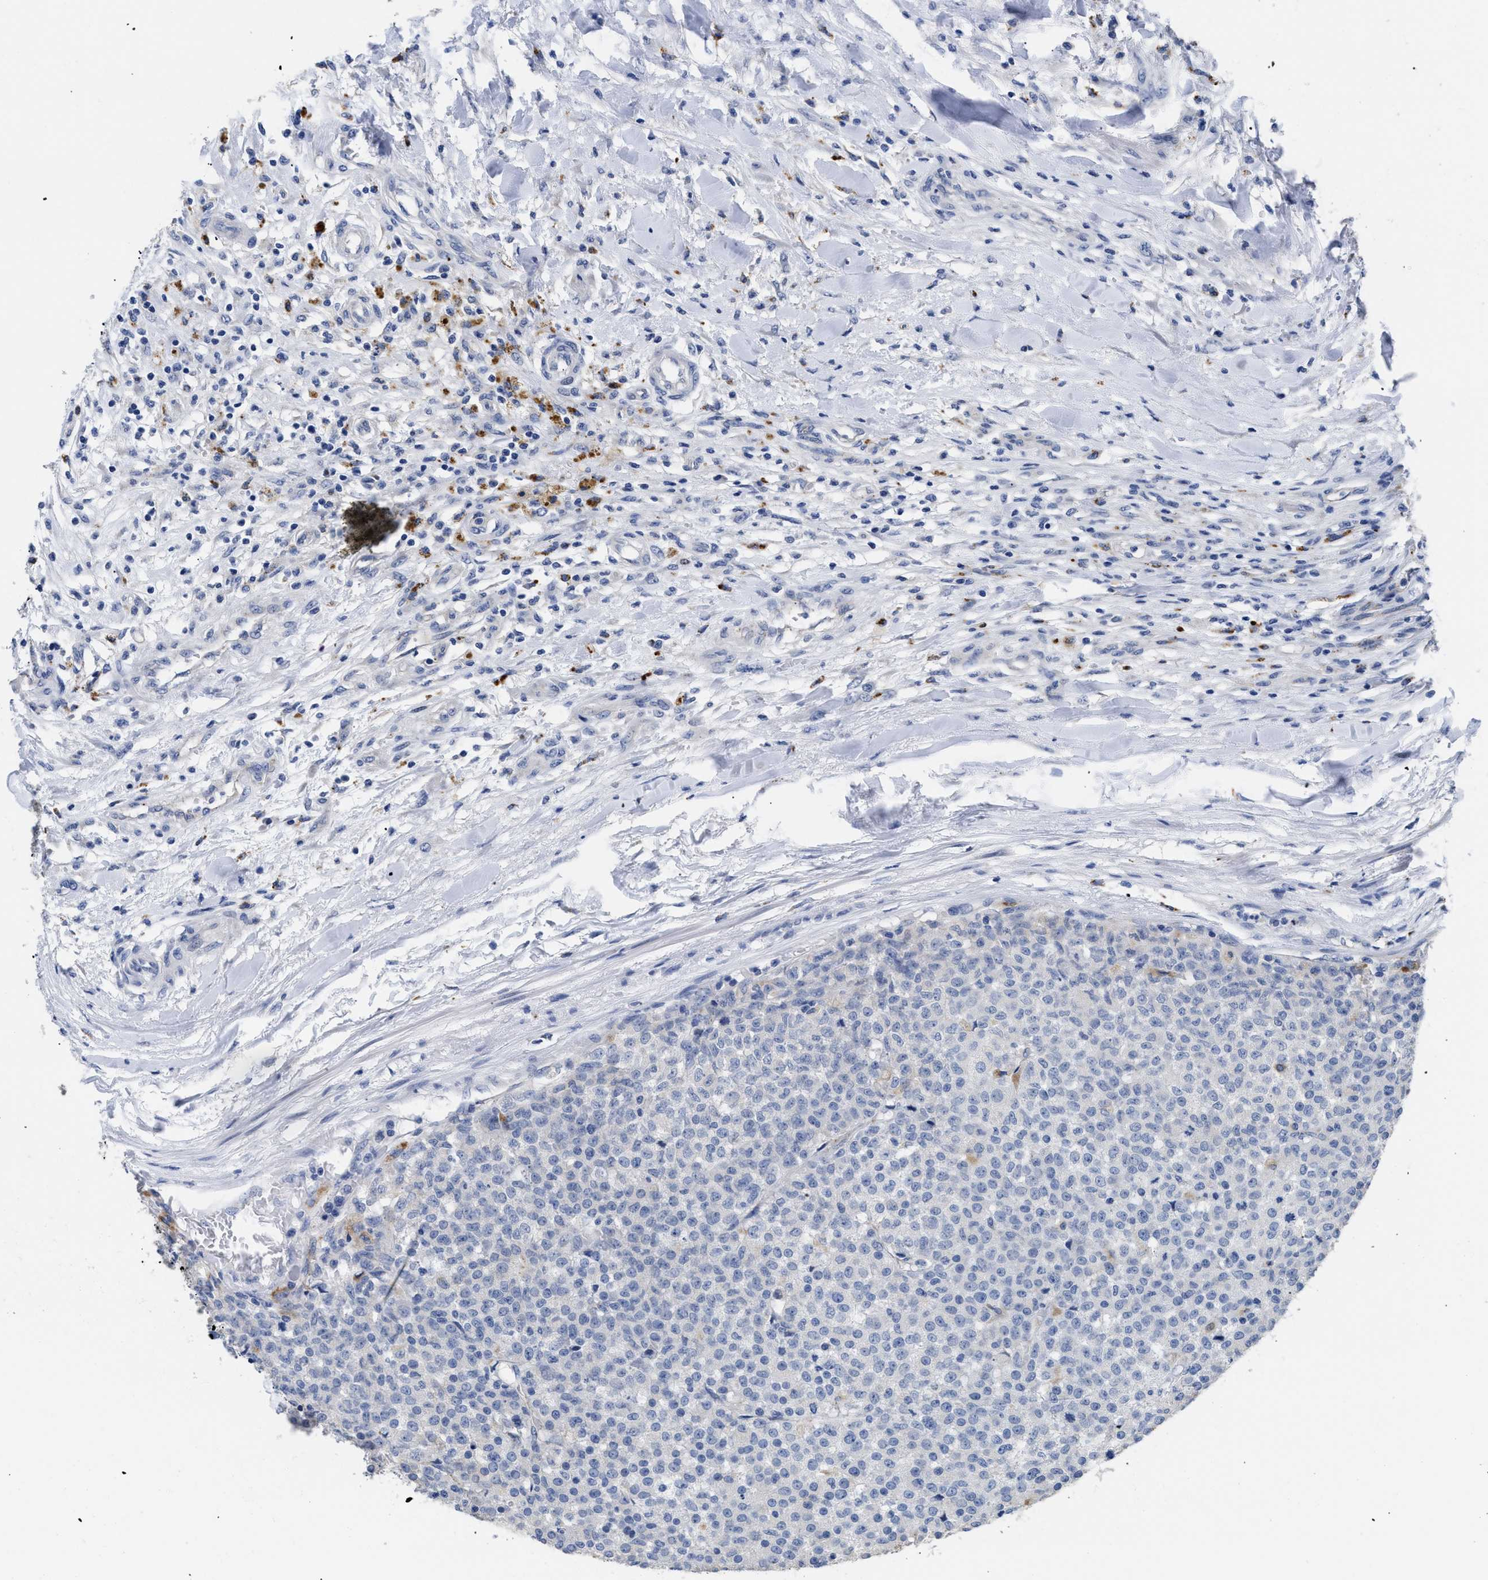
{"staining": {"intensity": "negative", "quantity": "none", "location": "none"}, "tissue": "testis cancer", "cell_type": "Tumor cells", "image_type": "cancer", "snomed": [{"axis": "morphology", "description": "Seminoma, NOS"}, {"axis": "topography", "description": "Testis"}], "caption": "This is an immunohistochemistry (IHC) photomicrograph of testis cancer. There is no expression in tumor cells.", "gene": "APOBEC2", "patient": {"sex": "male", "age": 59}}